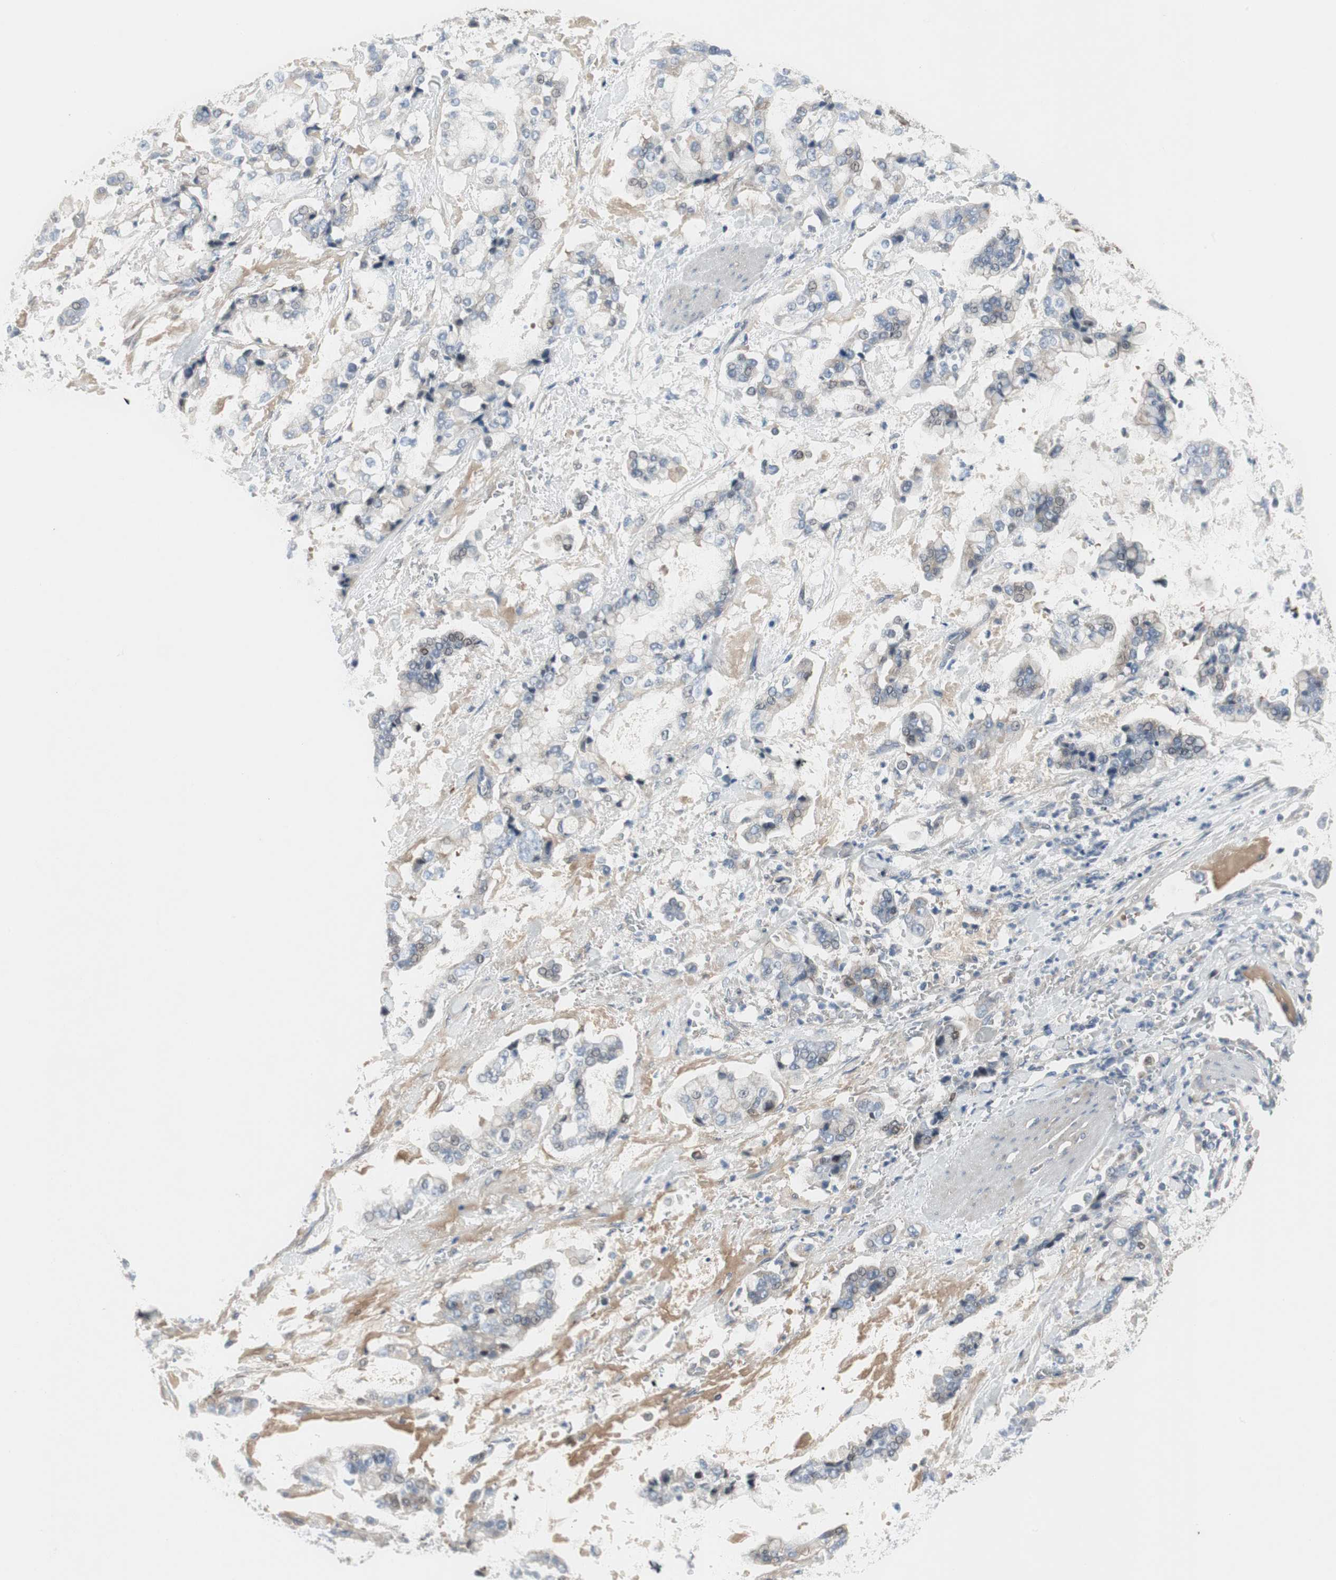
{"staining": {"intensity": "negative", "quantity": "none", "location": "none"}, "tissue": "stomach cancer", "cell_type": "Tumor cells", "image_type": "cancer", "snomed": [{"axis": "morphology", "description": "Normal tissue, NOS"}, {"axis": "morphology", "description": "Adenocarcinoma, NOS"}, {"axis": "topography", "description": "Stomach, upper"}, {"axis": "topography", "description": "Stomach"}], "caption": "Immunohistochemical staining of human stomach cancer (adenocarcinoma) exhibits no significant positivity in tumor cells.", "gene": "PIGR", "patient": {"sex": "male", "age": 76}}